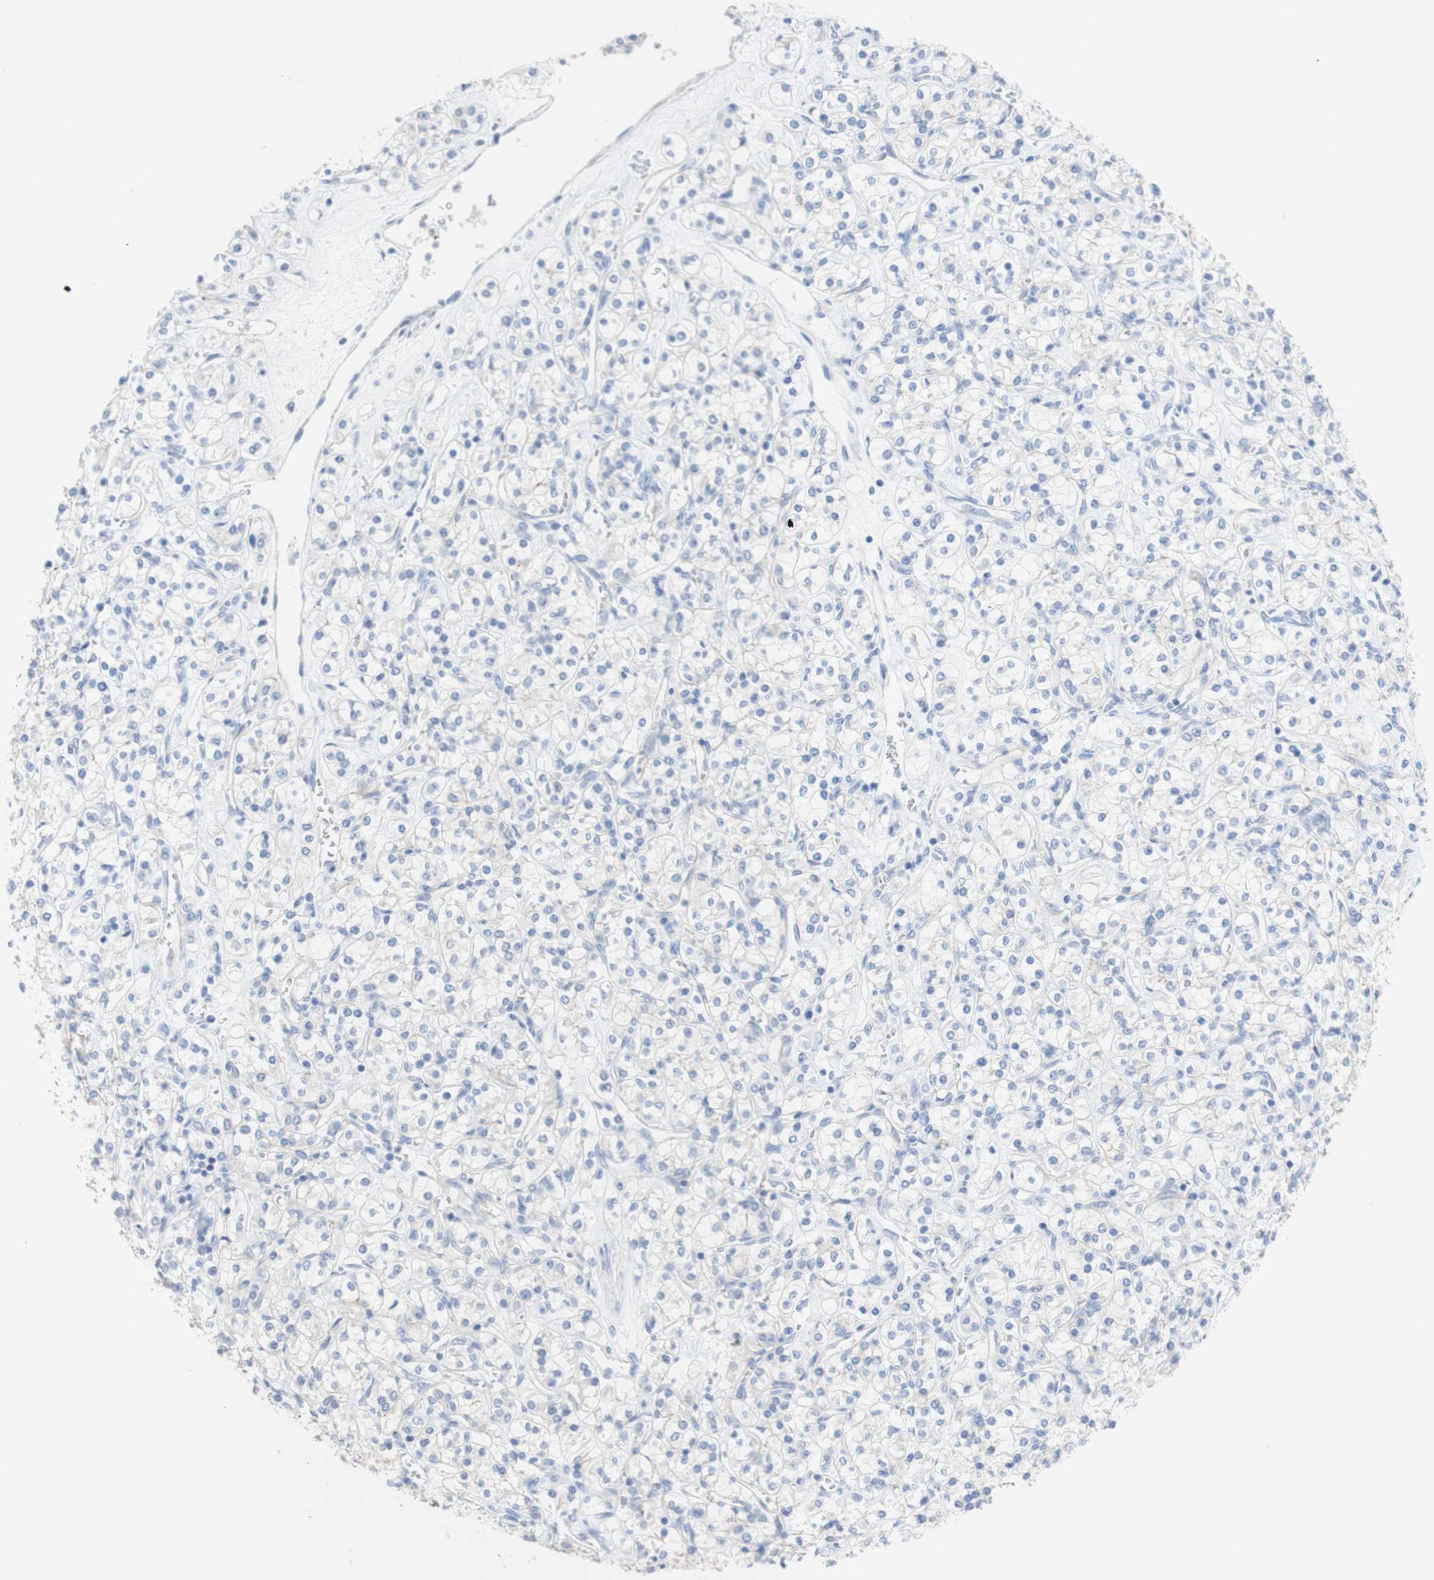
{"staining": {"intensity": "negative", "quantity": "none", "location": "none"}, "tissue": "renal cancer", "cell_type": "Tumor cells", "image_type": "cancer", "snomed": [{"axis": "morphology", "description": "Adenocarcinoma, NOS"}, {"axis": "topography", "description": "Kidney"}], "caption": "This is an immunohistochemistry (IHC) photomicrograph of human renal cancer (adenocarcinoma). There is no staining in tumor cells.", "gene": "DSC2", "patient": {"sex": "male", "age": 77}}